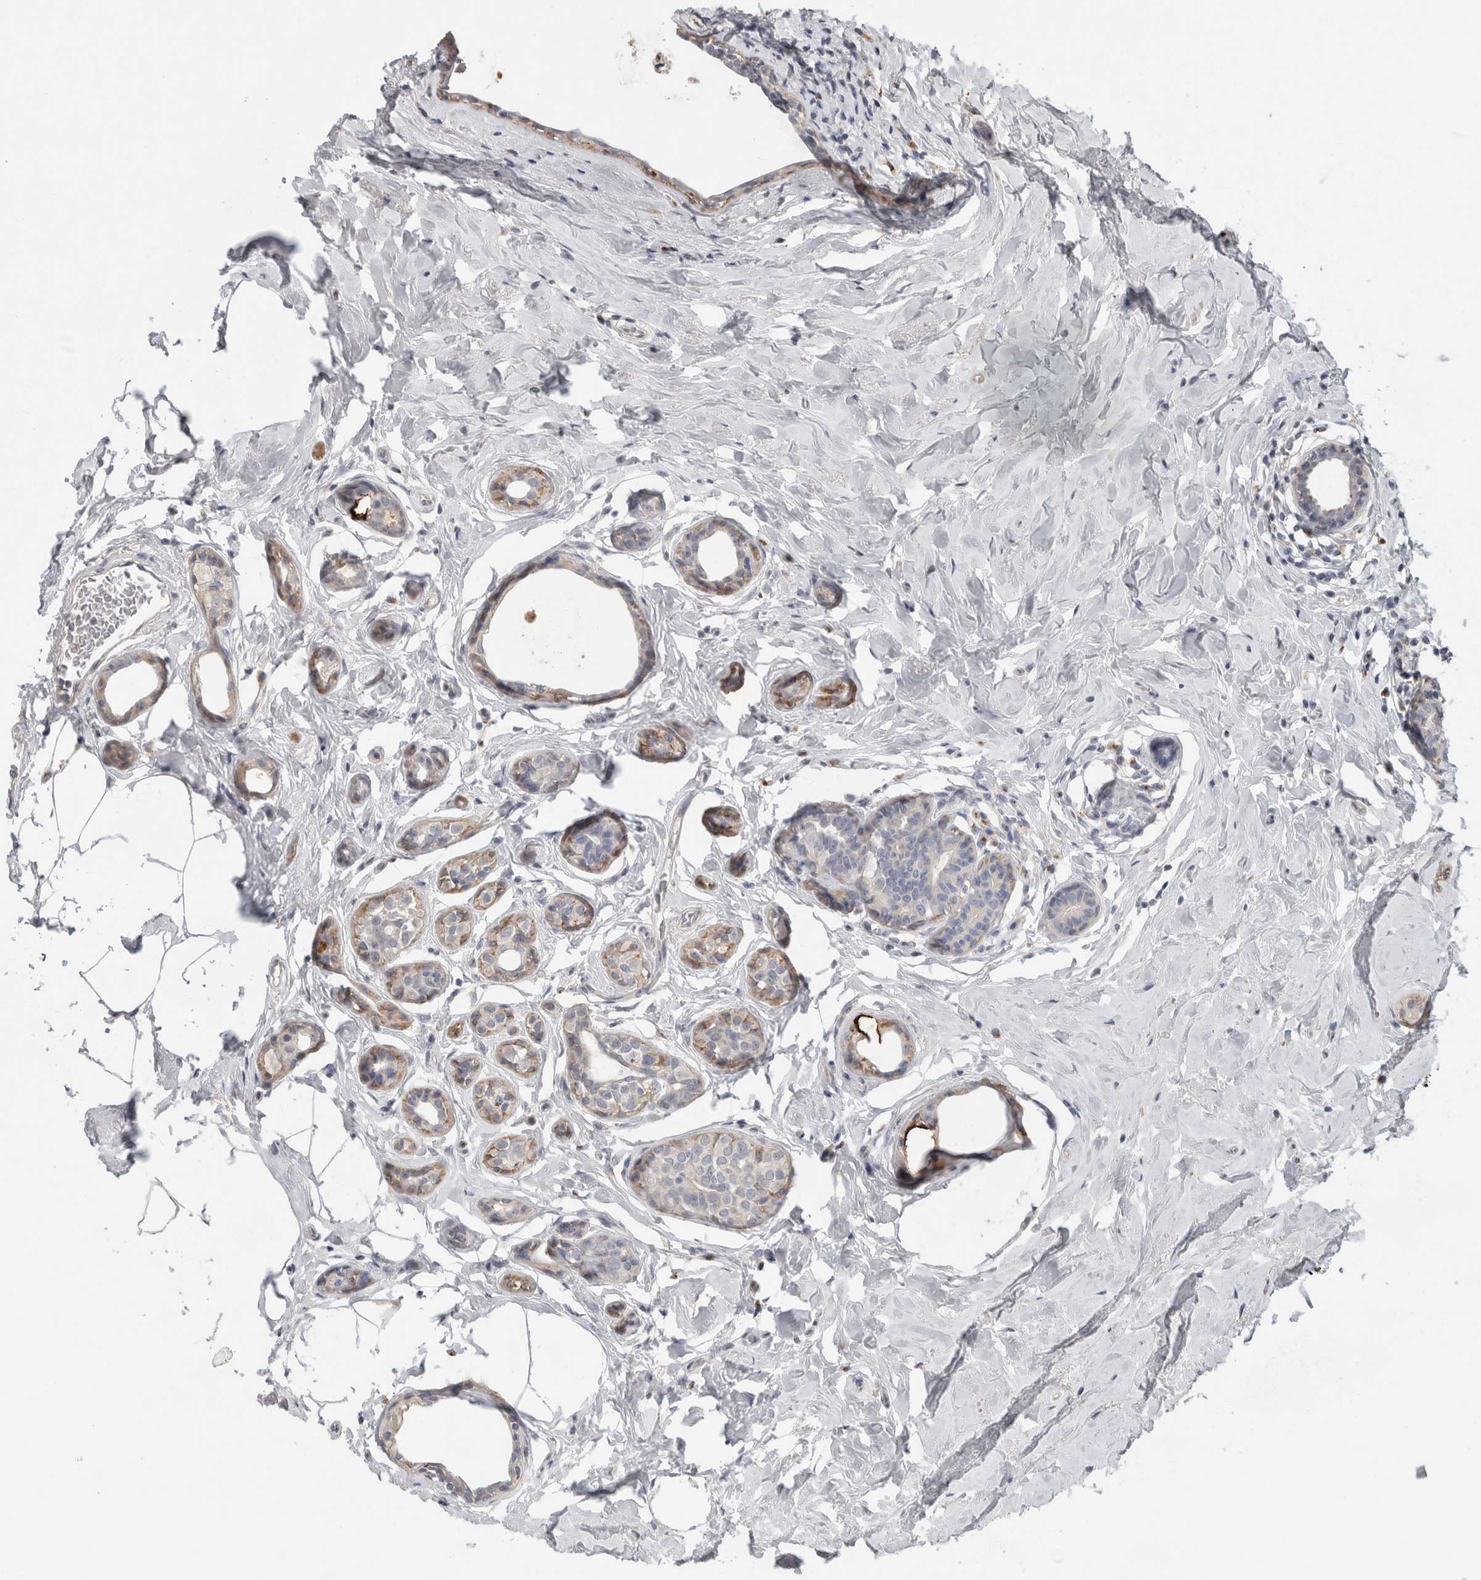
{"staining": {"intensity": "moderate", "quantity": "25%-75%", "location": "cytoplasmic/membranous"}, "tissue": "breast cancer", "cell_type": "Tumor cells", "image_type": "cancer", "snomed": [{"axis": "morphology", "description": "Duct carcinoma"}, {"axis": "topography", "description": "Breast"}], "caption": "Human breast cancer (intraductal carcinoma) stained with a protein marker reveals moderate staining in tumor cells.", "gene": "MGAT1", "patient": {"sex": "female", "age": 55}}